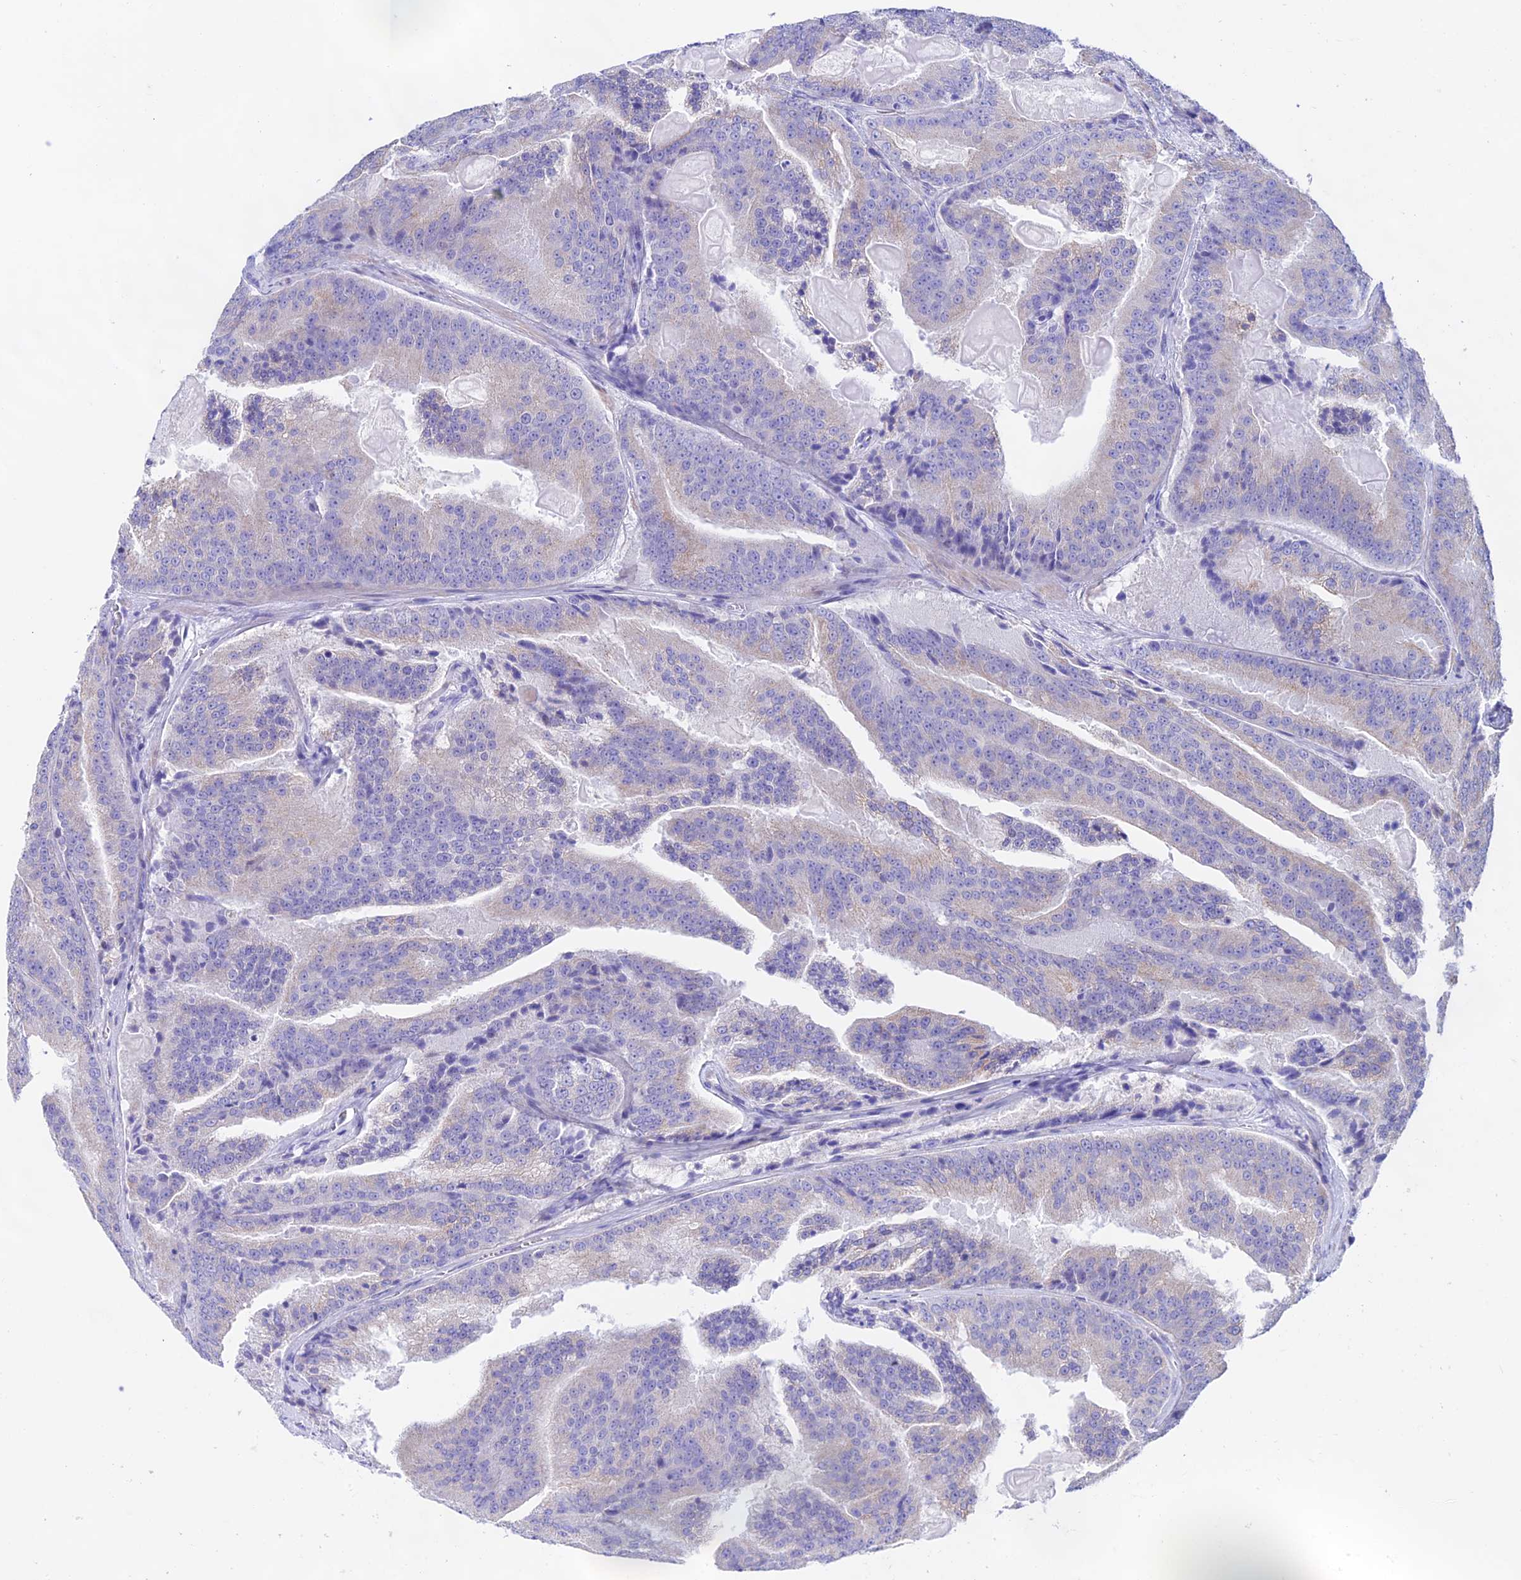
{"staining": {"intensity": "negative", "quantity": "none", "location": "none"}, "tissue": "prostate cancer", "cell_type": "Tumor cells", "image_type": "cancer", "snomed": [{"axis": "morphology", "description": "Adenocarcinoma, High grade"}, {"axis": "topography", "description": "Prostate"}], "caption": "IHC image of neoplastic tissue: human prostate cancer (adenocarcinoma (high-grade)) stained with DAB demonstrates no significant protein expression in tumor cells.", "gene": "PRIM1", "patient": {"sex": "male", "age": 61}}